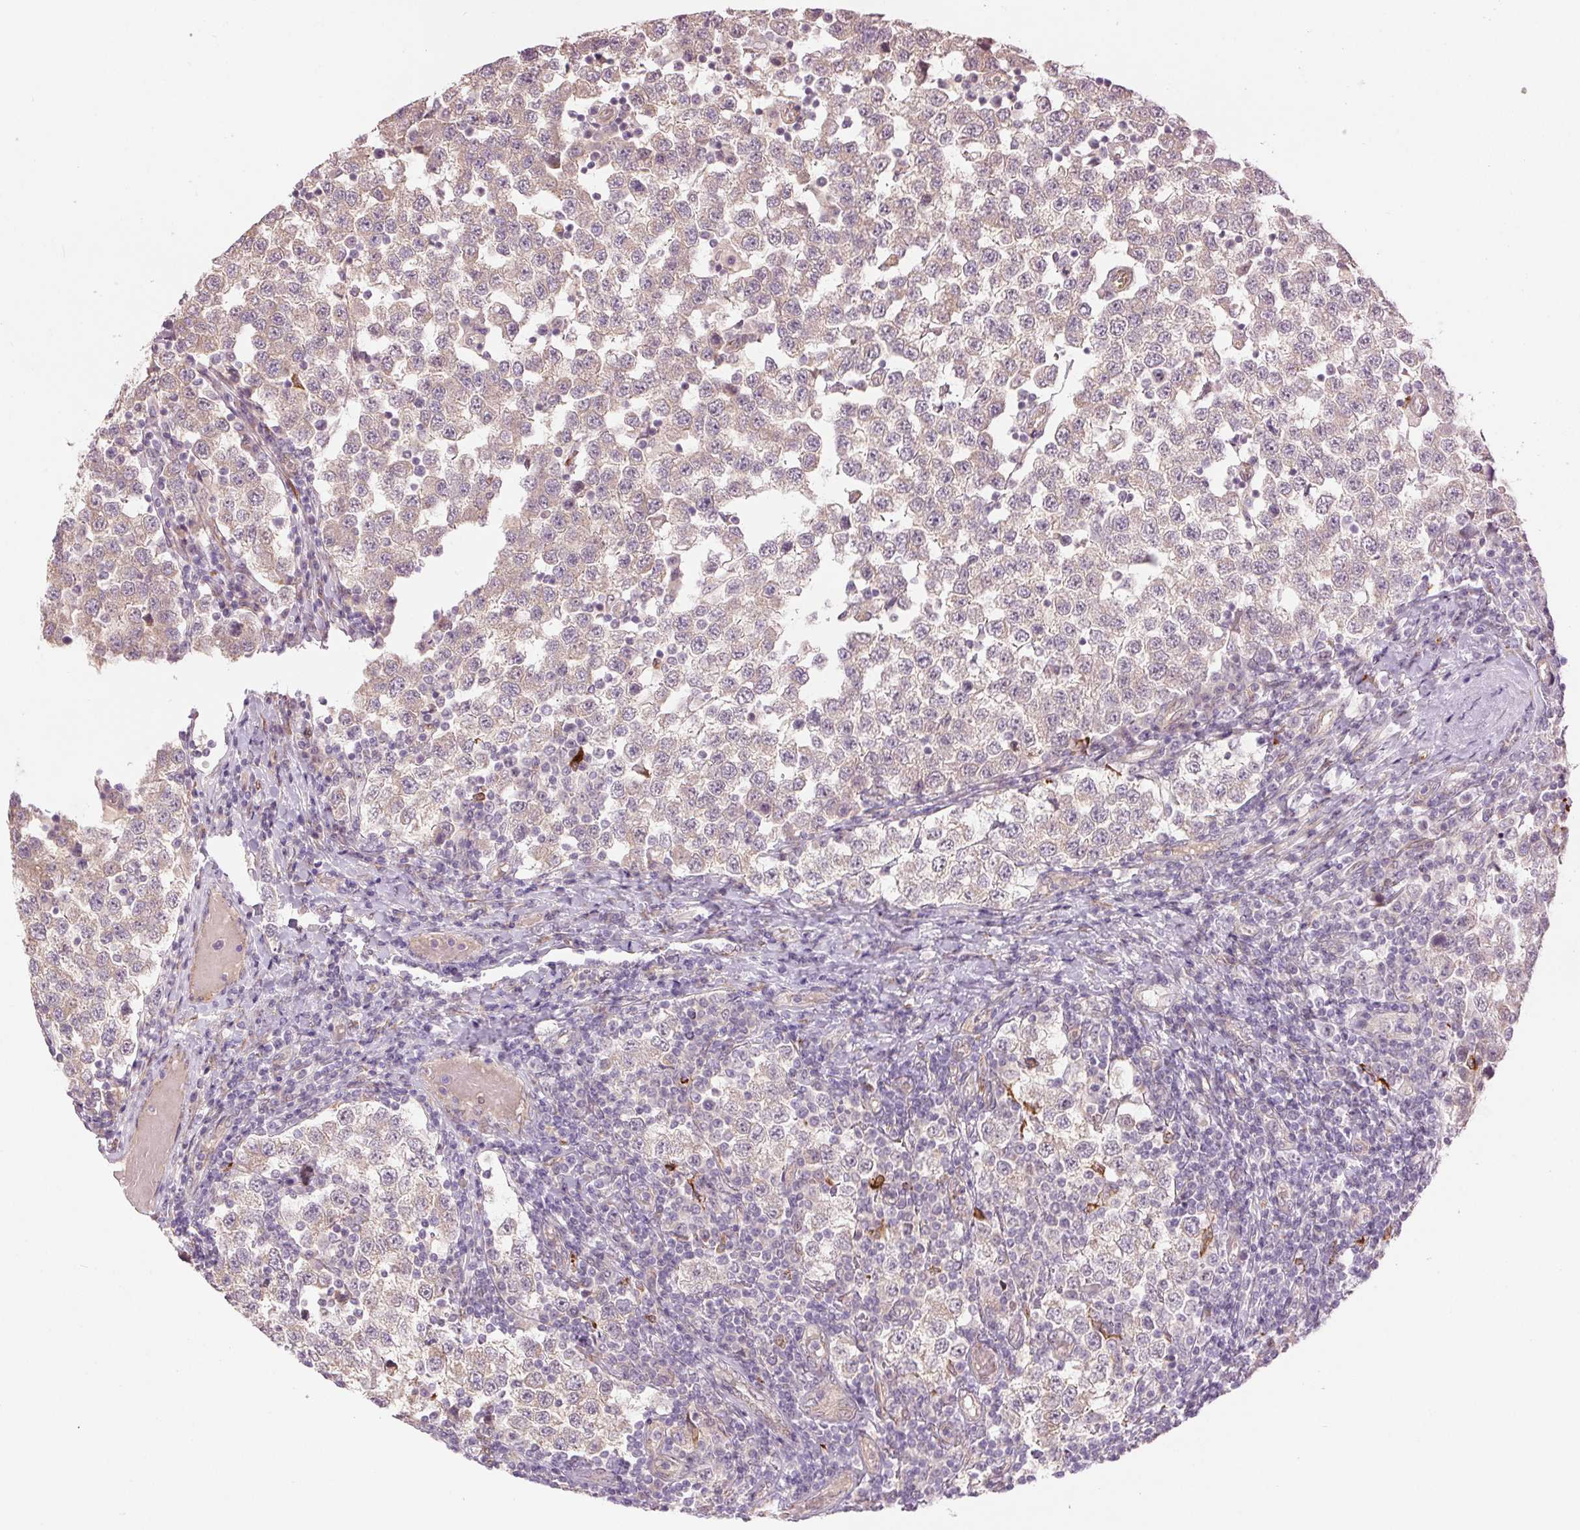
{"staining": {"intensity": "negative", "quantity": "none", "location": "none"}, "tissue": "testis cancer", "cell_type": "Tumor cells", "image_type": "cancer", "snomed": [{"axis": "morphology", "description": "Seminoma, NOS"}, {"axis": "topography", "description": "Testis"}], "caption": "Tumor cells show no significant expression in testis seminoma.", "gene": "METTL17", "patient": {"sex": "male", "age": 34}}